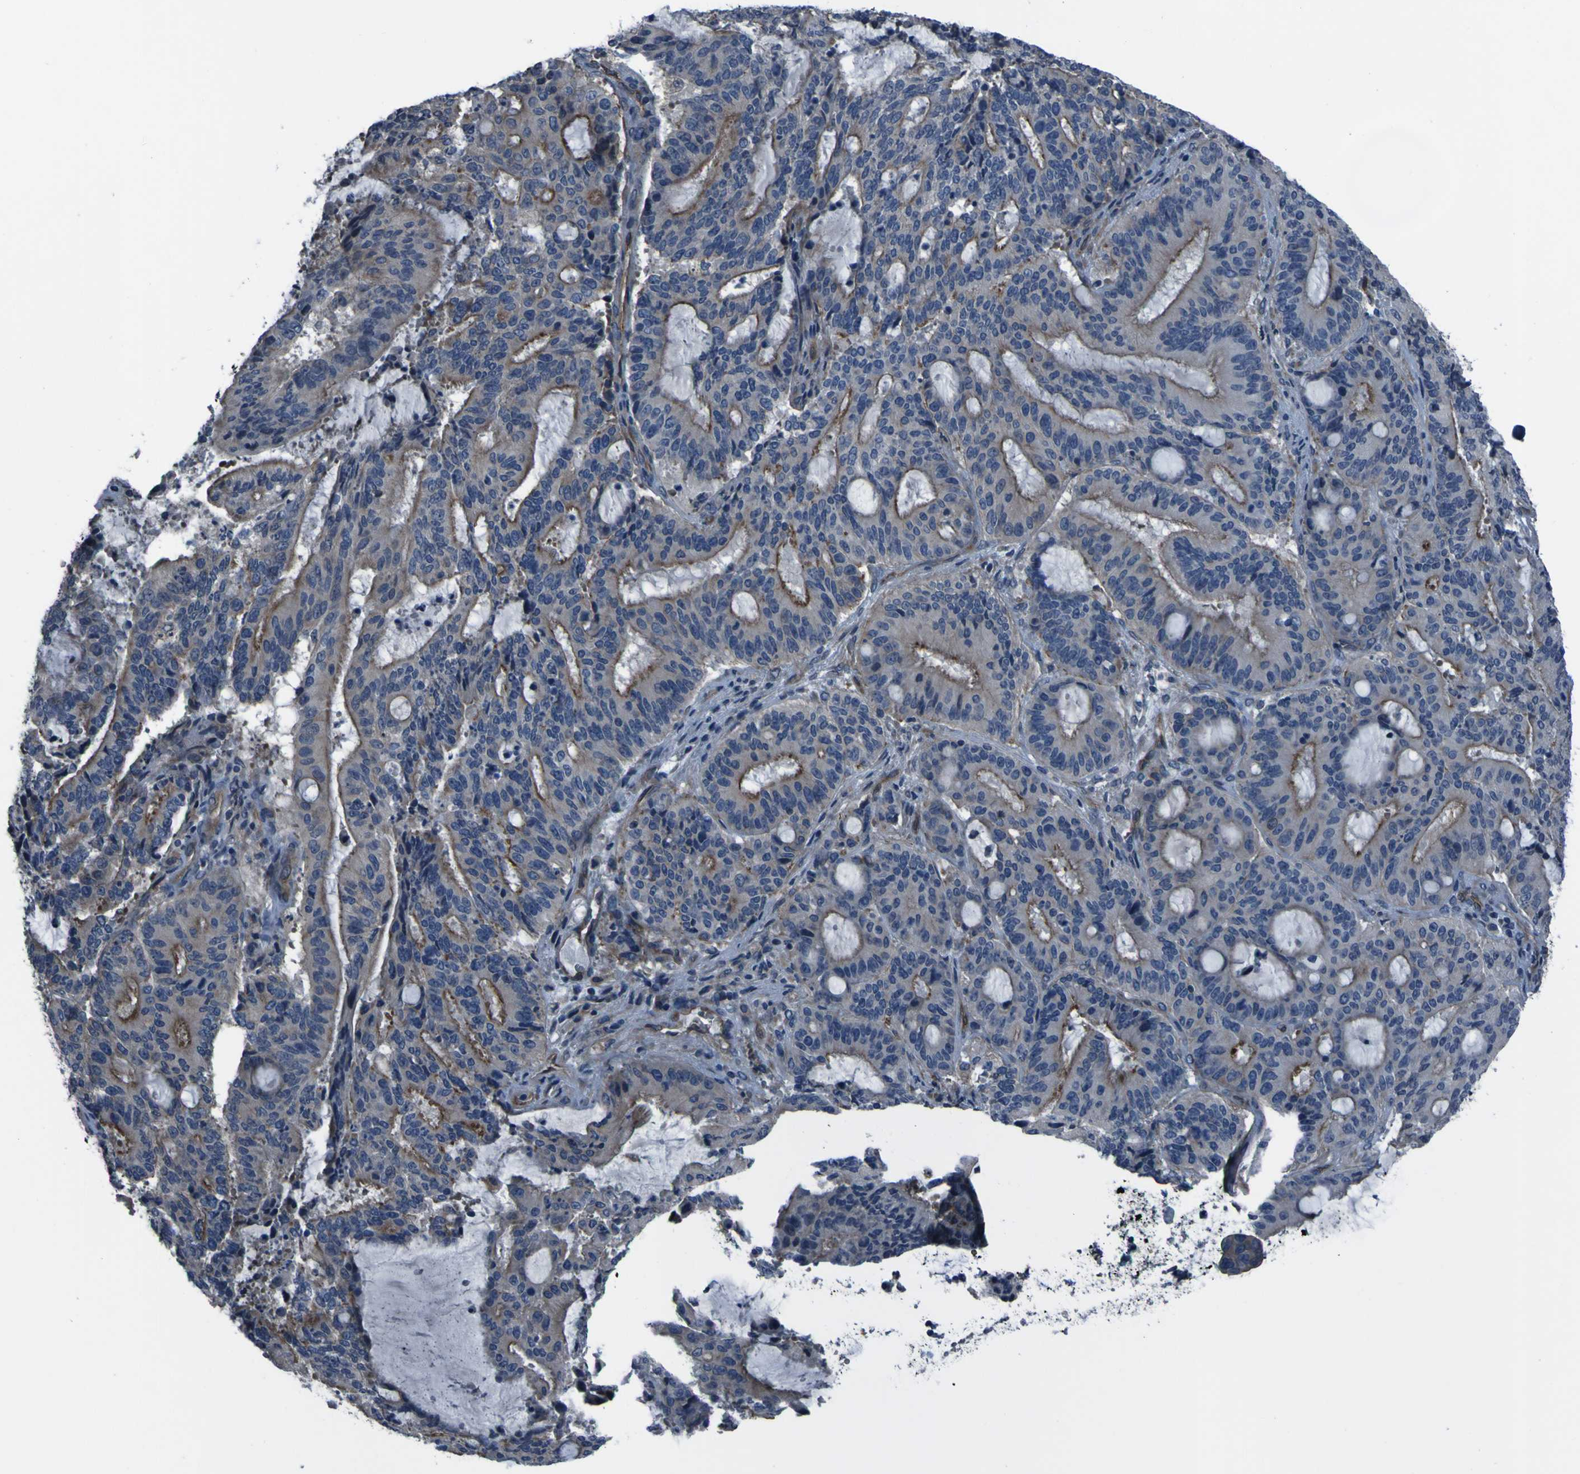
{"staining": {"intensity": "moderate", "quantity": "<25%", "location": "cytoplasmic/membranous"}, "tissue": "liver cancer", "cell_type": "Tumor cells", "image_type": "cancer", "snomed": [{"axis": "morphology", "description": "Cholangiocarcinoma"}, {"axis": "topography", "description": "Liver"}], "caption": "A histopathology image of human liver cancer (cholangiocarcinoma) stained for a protein exhibits moderate cytoplasmic/membranous brown staining in tumor cells. (Stains: DAB (3,3'-diaminobenzidine) in brown, nuclei in blue, Microscopy: brightfield microscopy at high magnification).", "gene": "GRAMD1A", "patient": {"sex": "female", "age": 73}}